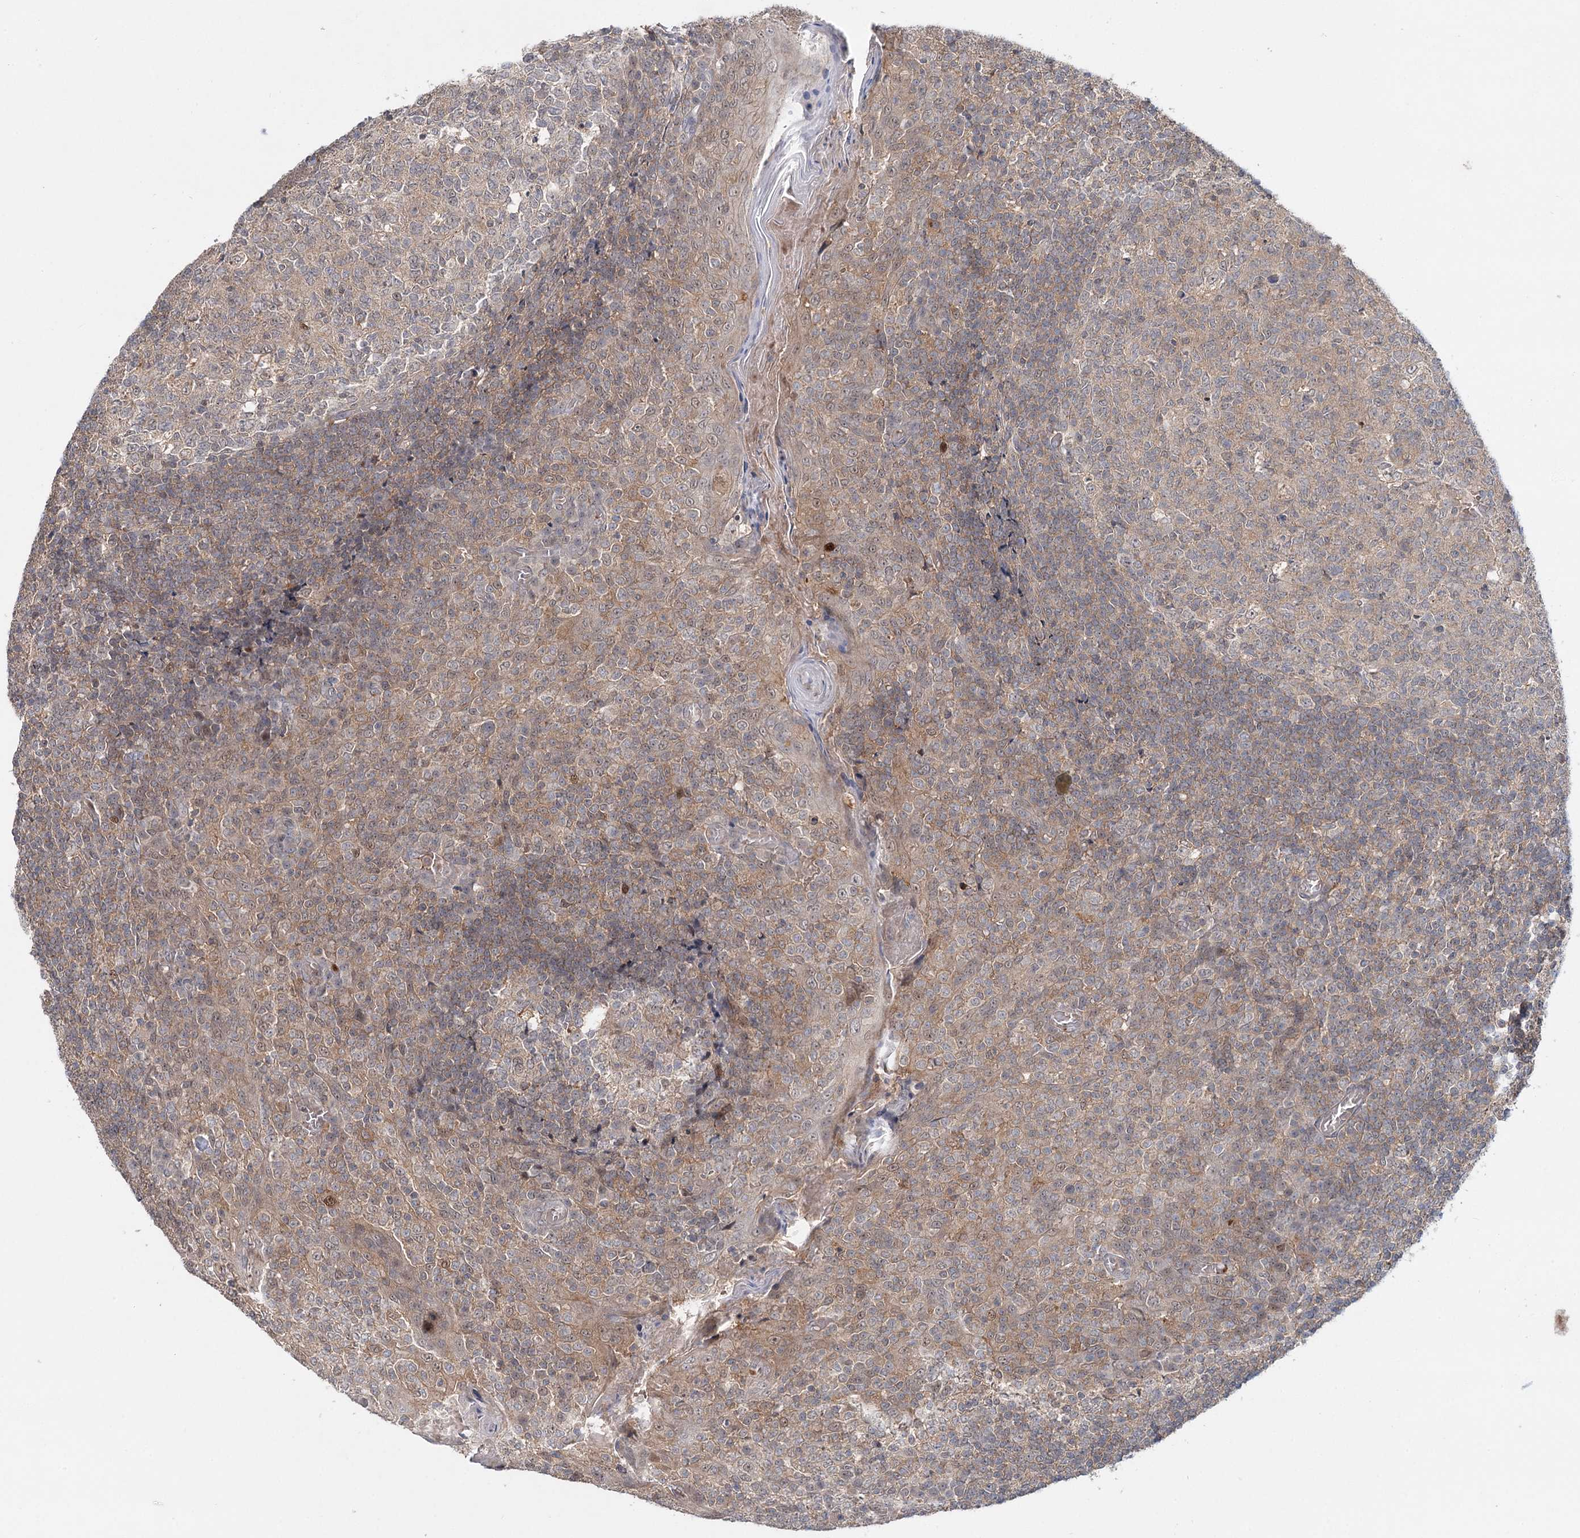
{"staining": {"intensity": "weak", "quantity": ">75%", "location": "cytoplasmic/membranous"}, "tissue": "tonsil", "cell_type": "Germinal center cells", "image_type": "normal", "snomed": [{"axis": "morphology", "description": "Normal tissue, NOS"}, {"axis": "topography", "description": "Tonsil"}], "caption": "Protein expression analysis of normal tonsil demonstrates weak cytoplasmic/membranous staining in about >75% of germinal center cells.", "gene": "WDR44", "patient": {"sex": "female", "age": 19}}